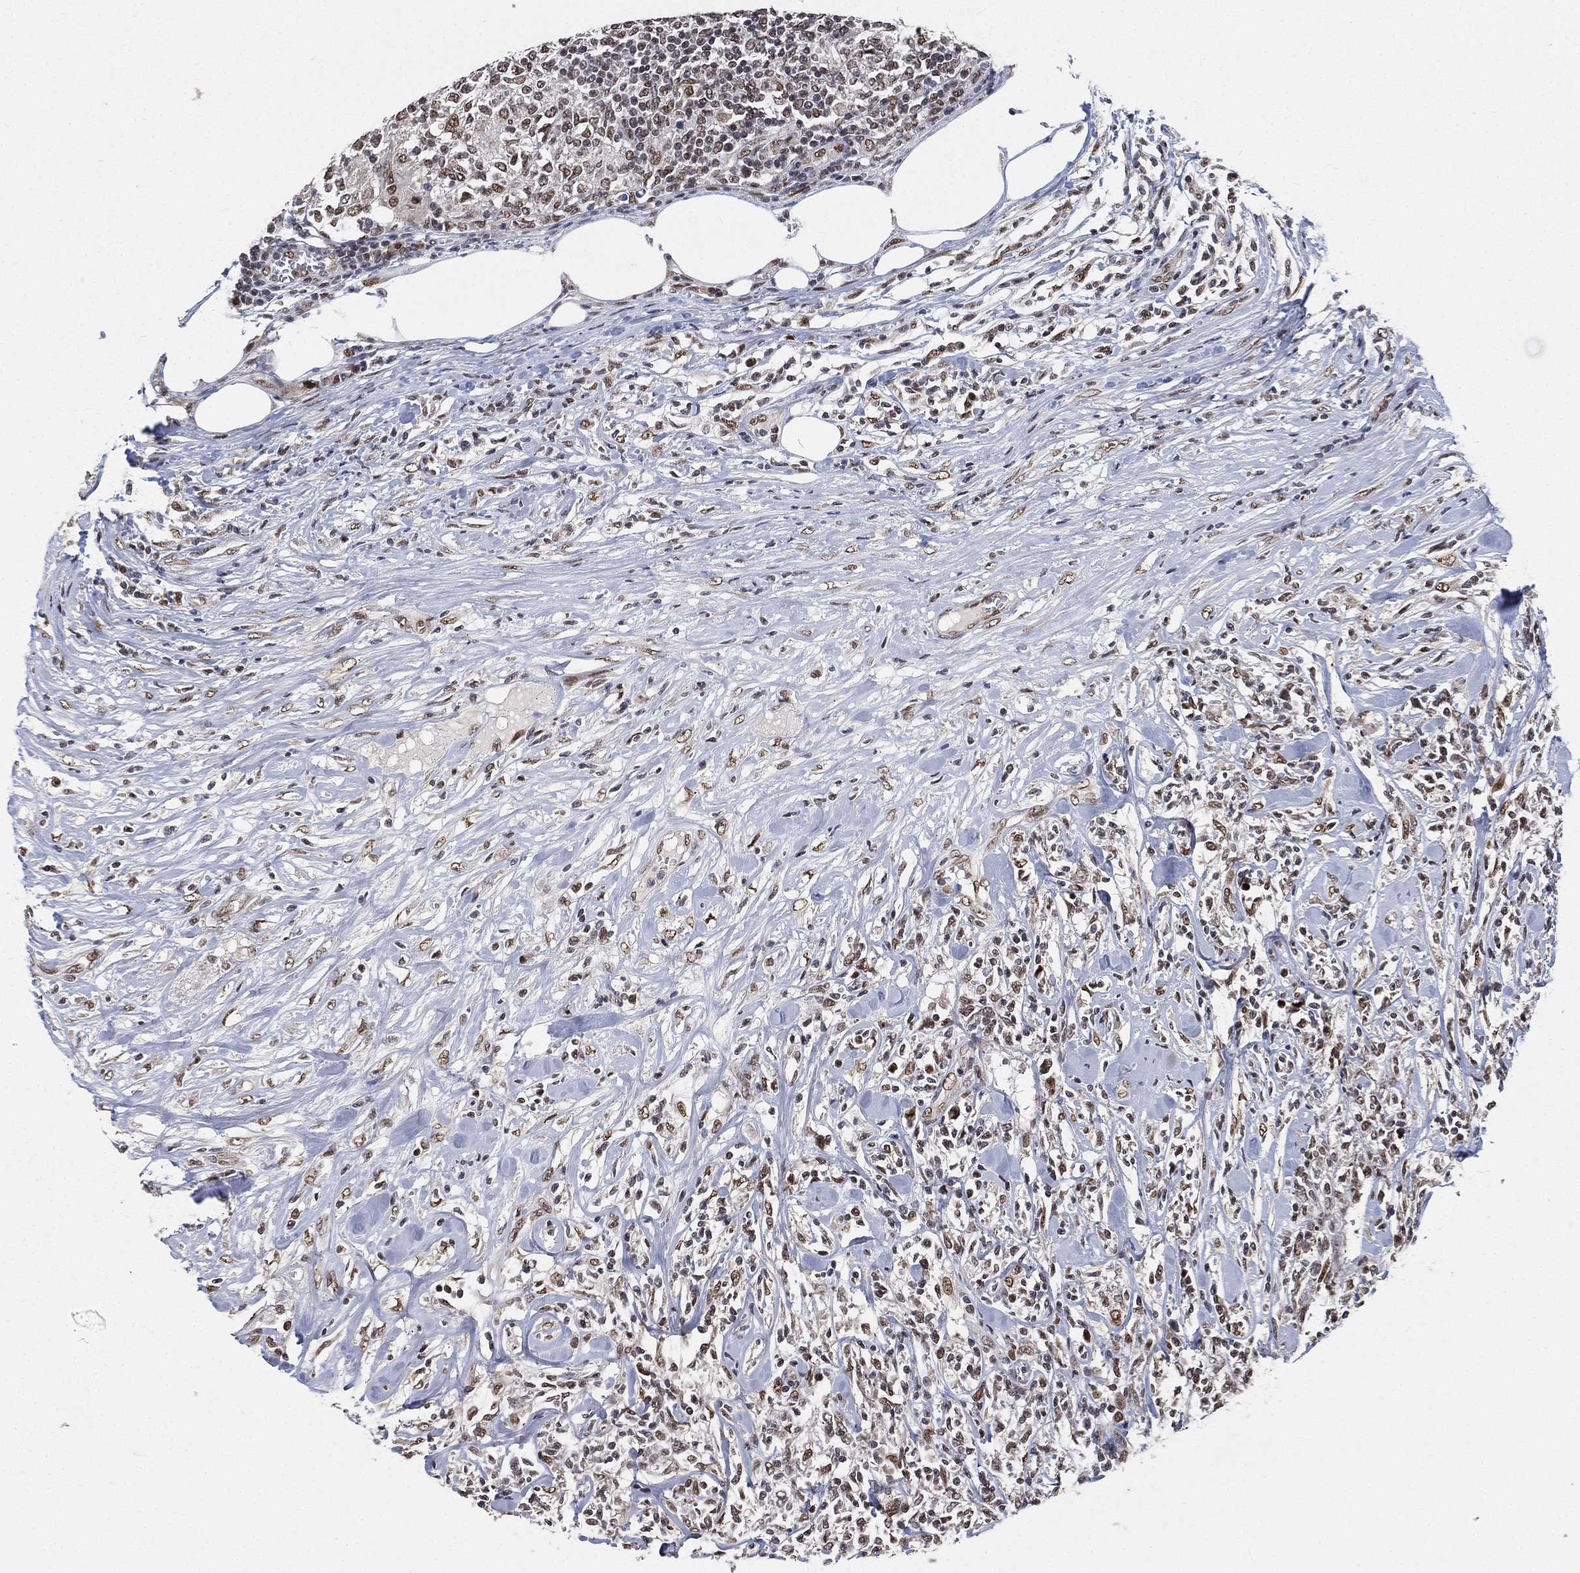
{"staining": {"intensity": "negative", "quantity": "none", "location": "none"}, "tissue": "lymphoma", "cell_type": "Tumor cells", "image_type": "cancer", "snomed": [{"axis": "morphology", "description": "Malignant lymphoma, non-Hodgkin's type, High grade"}, {"axis": "topography", "description": "Lymph node"}], "caption": "IHC of high-grade malignant lymphoma, non-Hodgkin's type reveals no expression in tumor cells.", "gene": "YLPM1", "patient": {"sex": "female", "age": 84}}